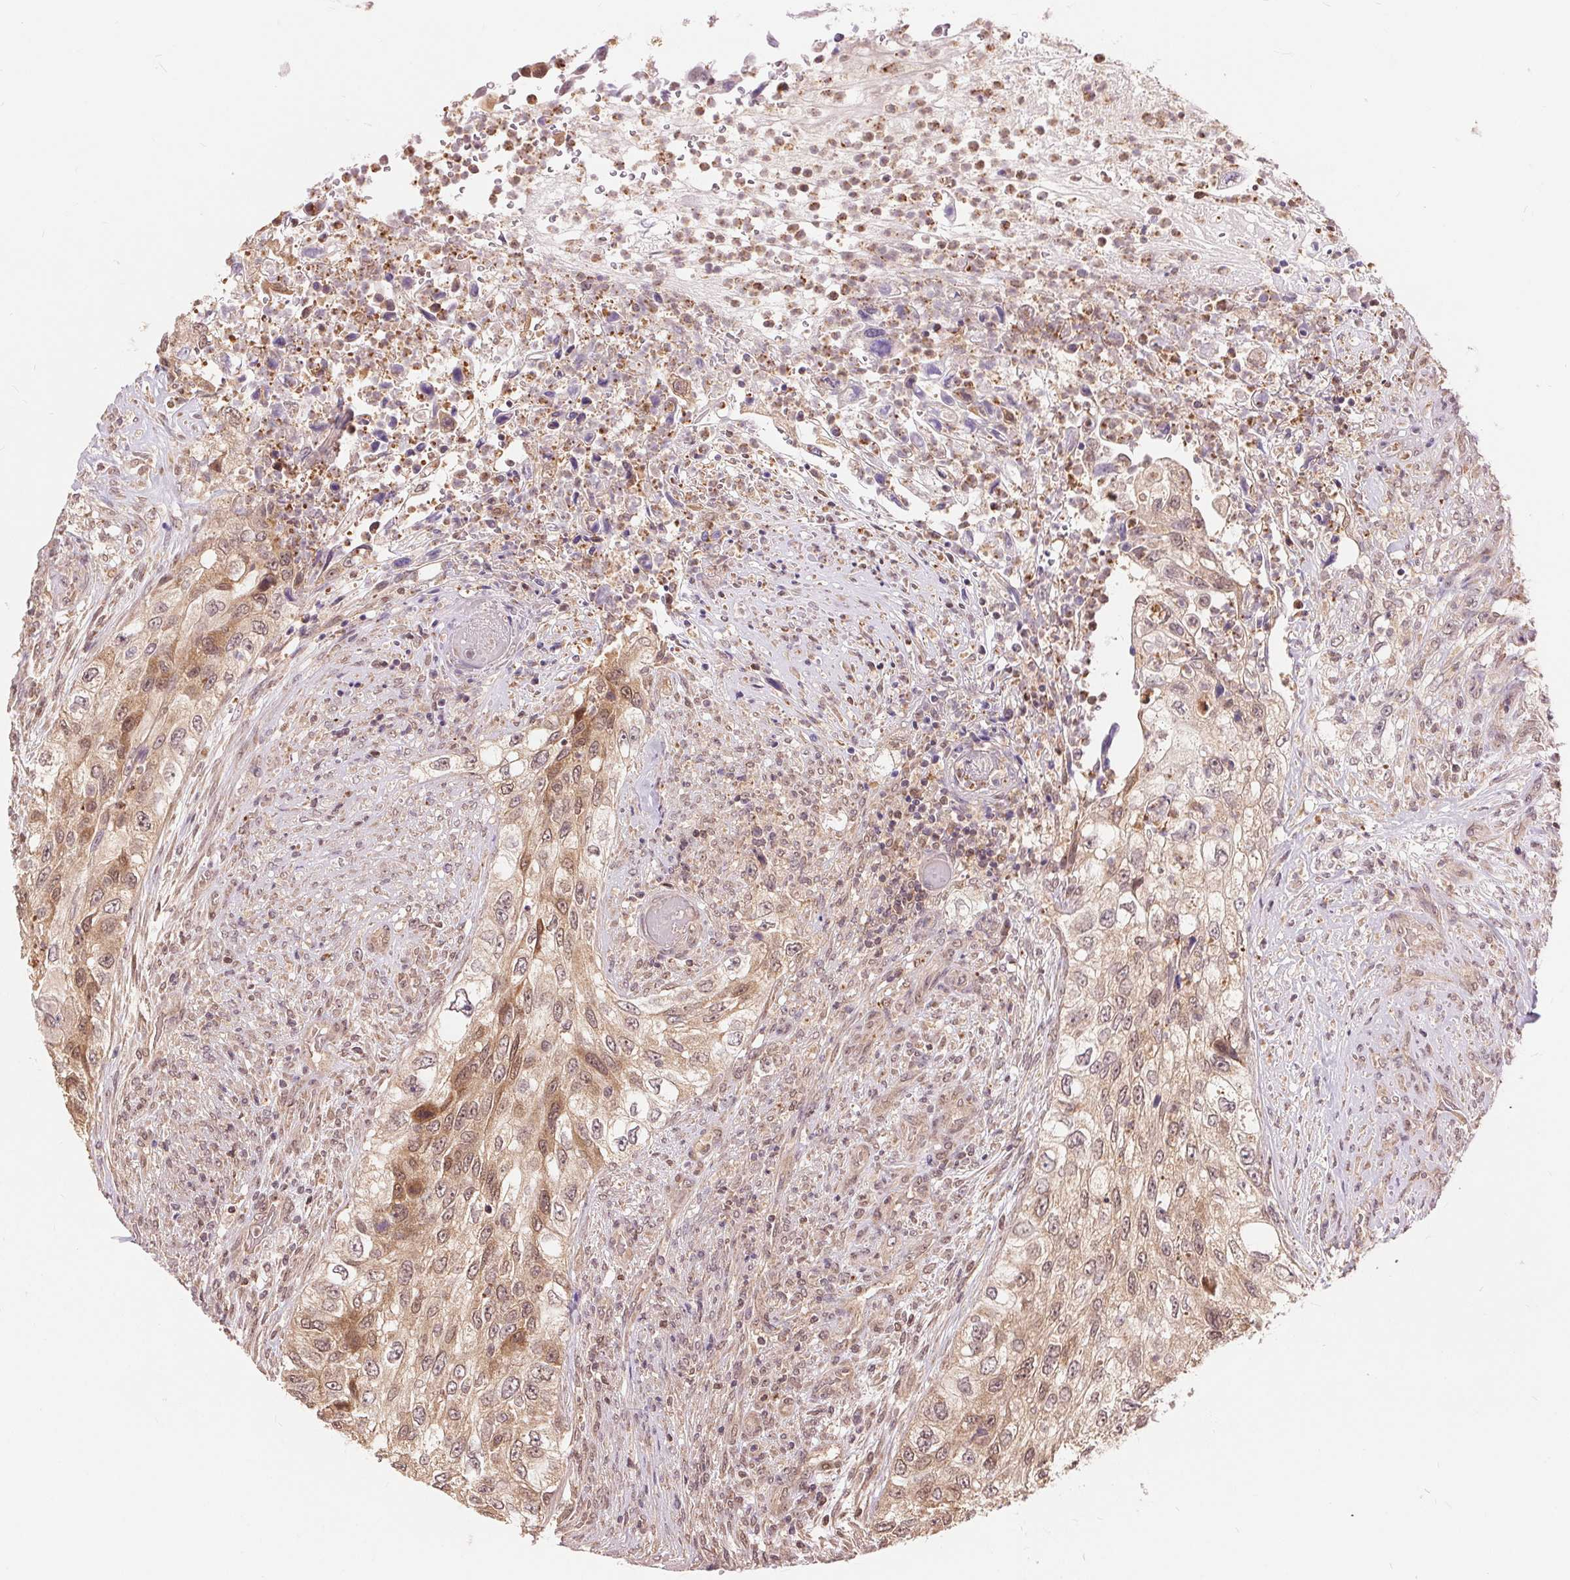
{"staining": {"intensity": "moderate", "quantity": ">75%", "location": "cytoplasmic/membranous,nuclear"}, "tissue": "urothelial cancer", "cell_type": "Tumor cells", "image_type": "cancer", "snomed": [{"axis": "morphology", "description": "Urothelial carcinoma, High grade"}, {"axis": "topography", "description": "Urinary bladder"}], "caption": "Urothelial cancer stained with IHC demonstrates moderate cytoplasmic/membranous and nuclear positivity in approximately >75% of tumor cells. Nuclei are stained in blue.", "gene": "TMEM273", "patient": {"sex": "female", "age": 60}}